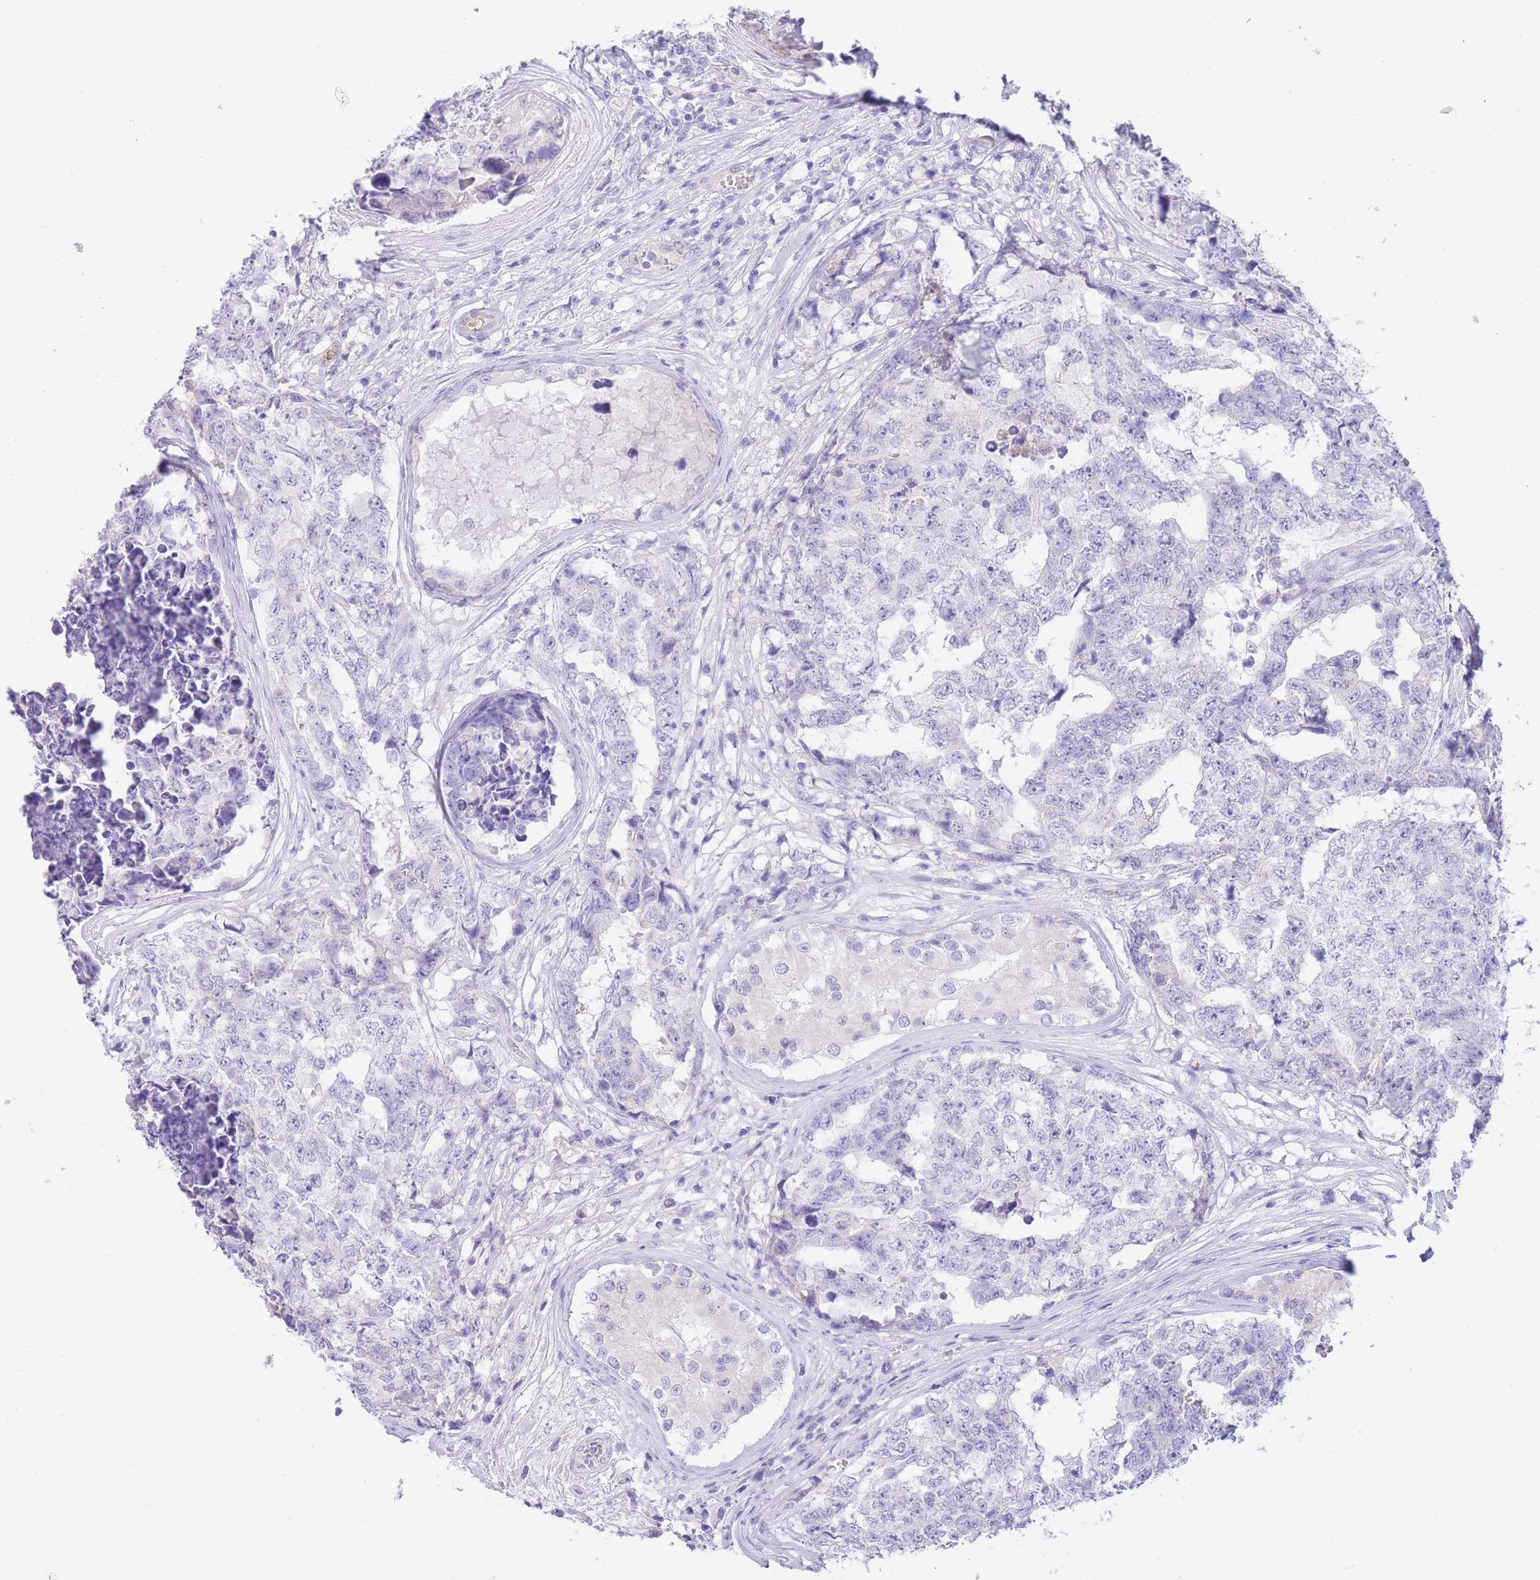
{"staining": {"intensity": "negative", "quantity": "none", "location": "none"}, "tissue": "testis cancer", "cell_type": "Tumor cells", "image_type": "cancer", "snomed": [{"axis": "morphology", "description": "Carcinoma, Embryonal, NOS"}, {"axis": "topography", "description": "Testis"}], "caption": "Testis cancer (embryonal carcinoma) was stained to show a protein in brown. There is no significant staining in tumor cells. Brightfield microscopy of IHC stained with DAB (brown) and hematoxylin (blue), captured at high magnification.", "gene": "SULT1A1", "patient": {"sex": "male", "age": 25}}